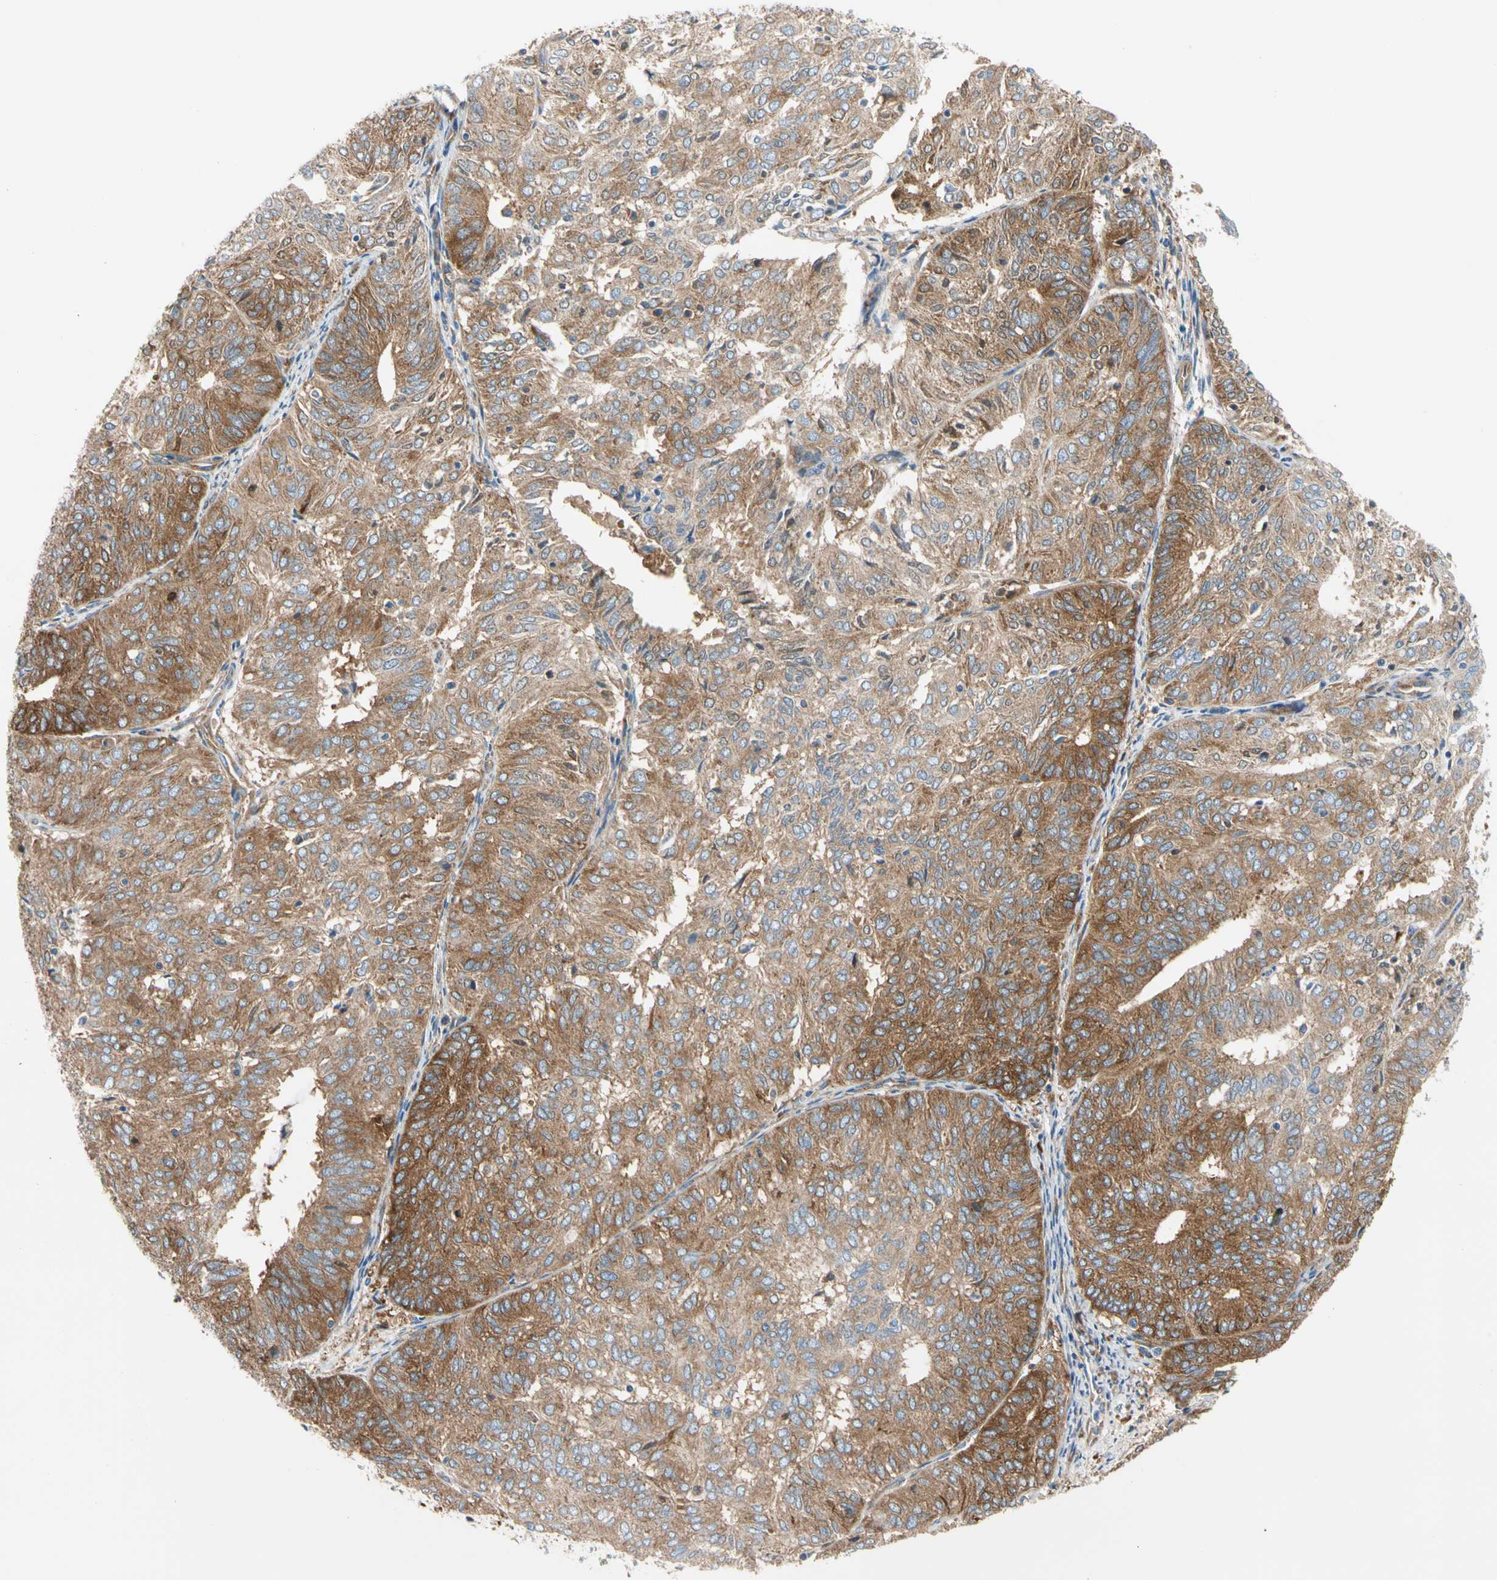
{"staining": {"intensity": "moderate", "quantity": ">75%", "location": "cytoplasmic/membranous"}, "tissue": "endometrial cancer", "cell_type": "Tumor cells", "image_type": "cancer", "snomed": [{"axis": "morphology", "description": "Adenocarcinoma, NOS"}, {"axis": "topography", "description": "Uterus"}], "caption": "Immunohistochemistry micrograph of neoplastic tissue: endometrial cancer stained using immunohistochemistry (IHC) displays medium levels of moderate protein expression localized specifically in the cytoplasmic/membranous of tumor cells, appearing as a cytoplasmic/membranous brown color.", "gene": "GPHN", "patient": {"sex": "female", "age": 60}}